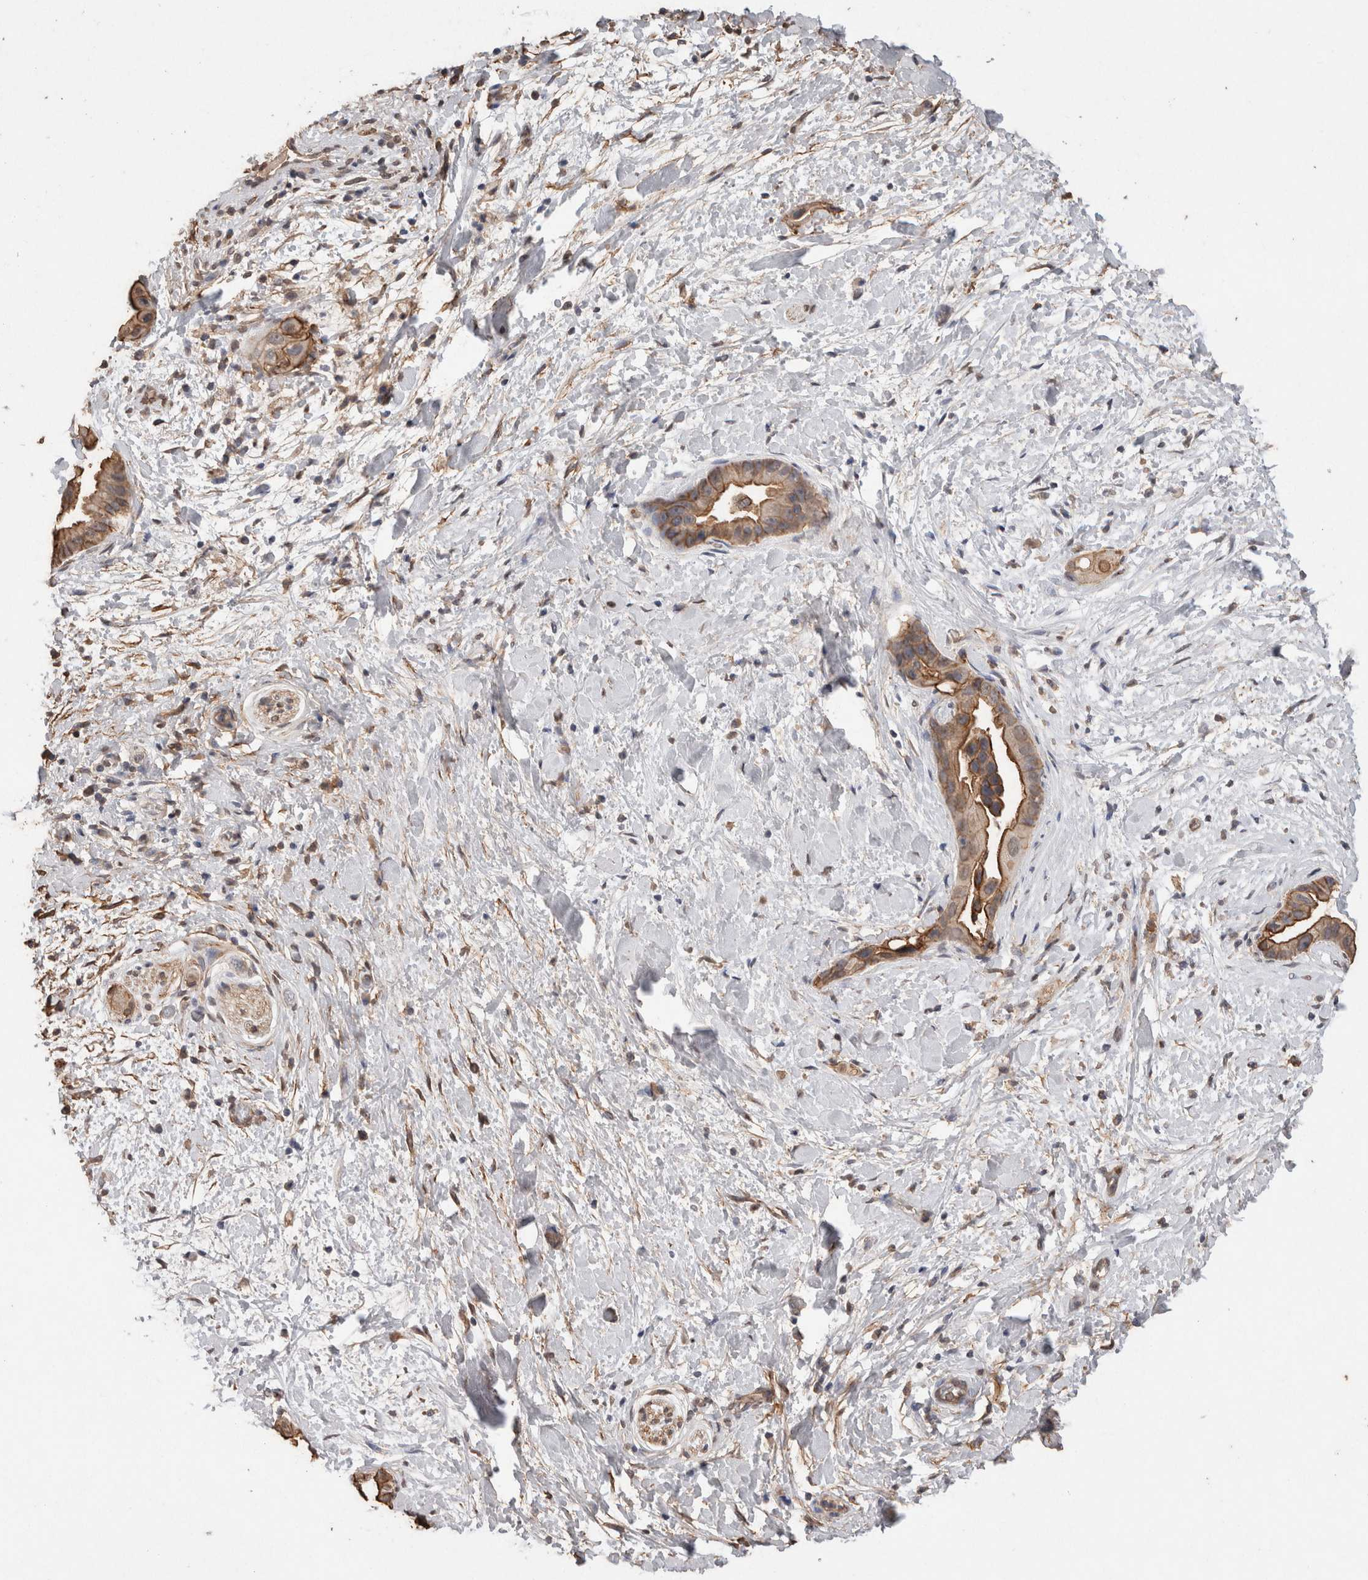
{"staining": {"intensity": "moderate", "quantity": "25%-75%", "location": "cytoplasmic/membranous"}, "tissue": "pancreatic cancer", "cell_type": "Tumor cells", "image_type": "cancer", "snomed": [{"axis": "morphology", "description": "Adenocarcinoma, NOS"}, {"axis": "topography", "description": "Pancreas"}], "caption": "This is a micrograph of IHC staining of pancreatic adenocarcinoma, which shows moderate positivity in the cytoplasmic/membranous of tumor cells.", "gene": "S100A10", "patient": {"sex": "male", "age": 55}}